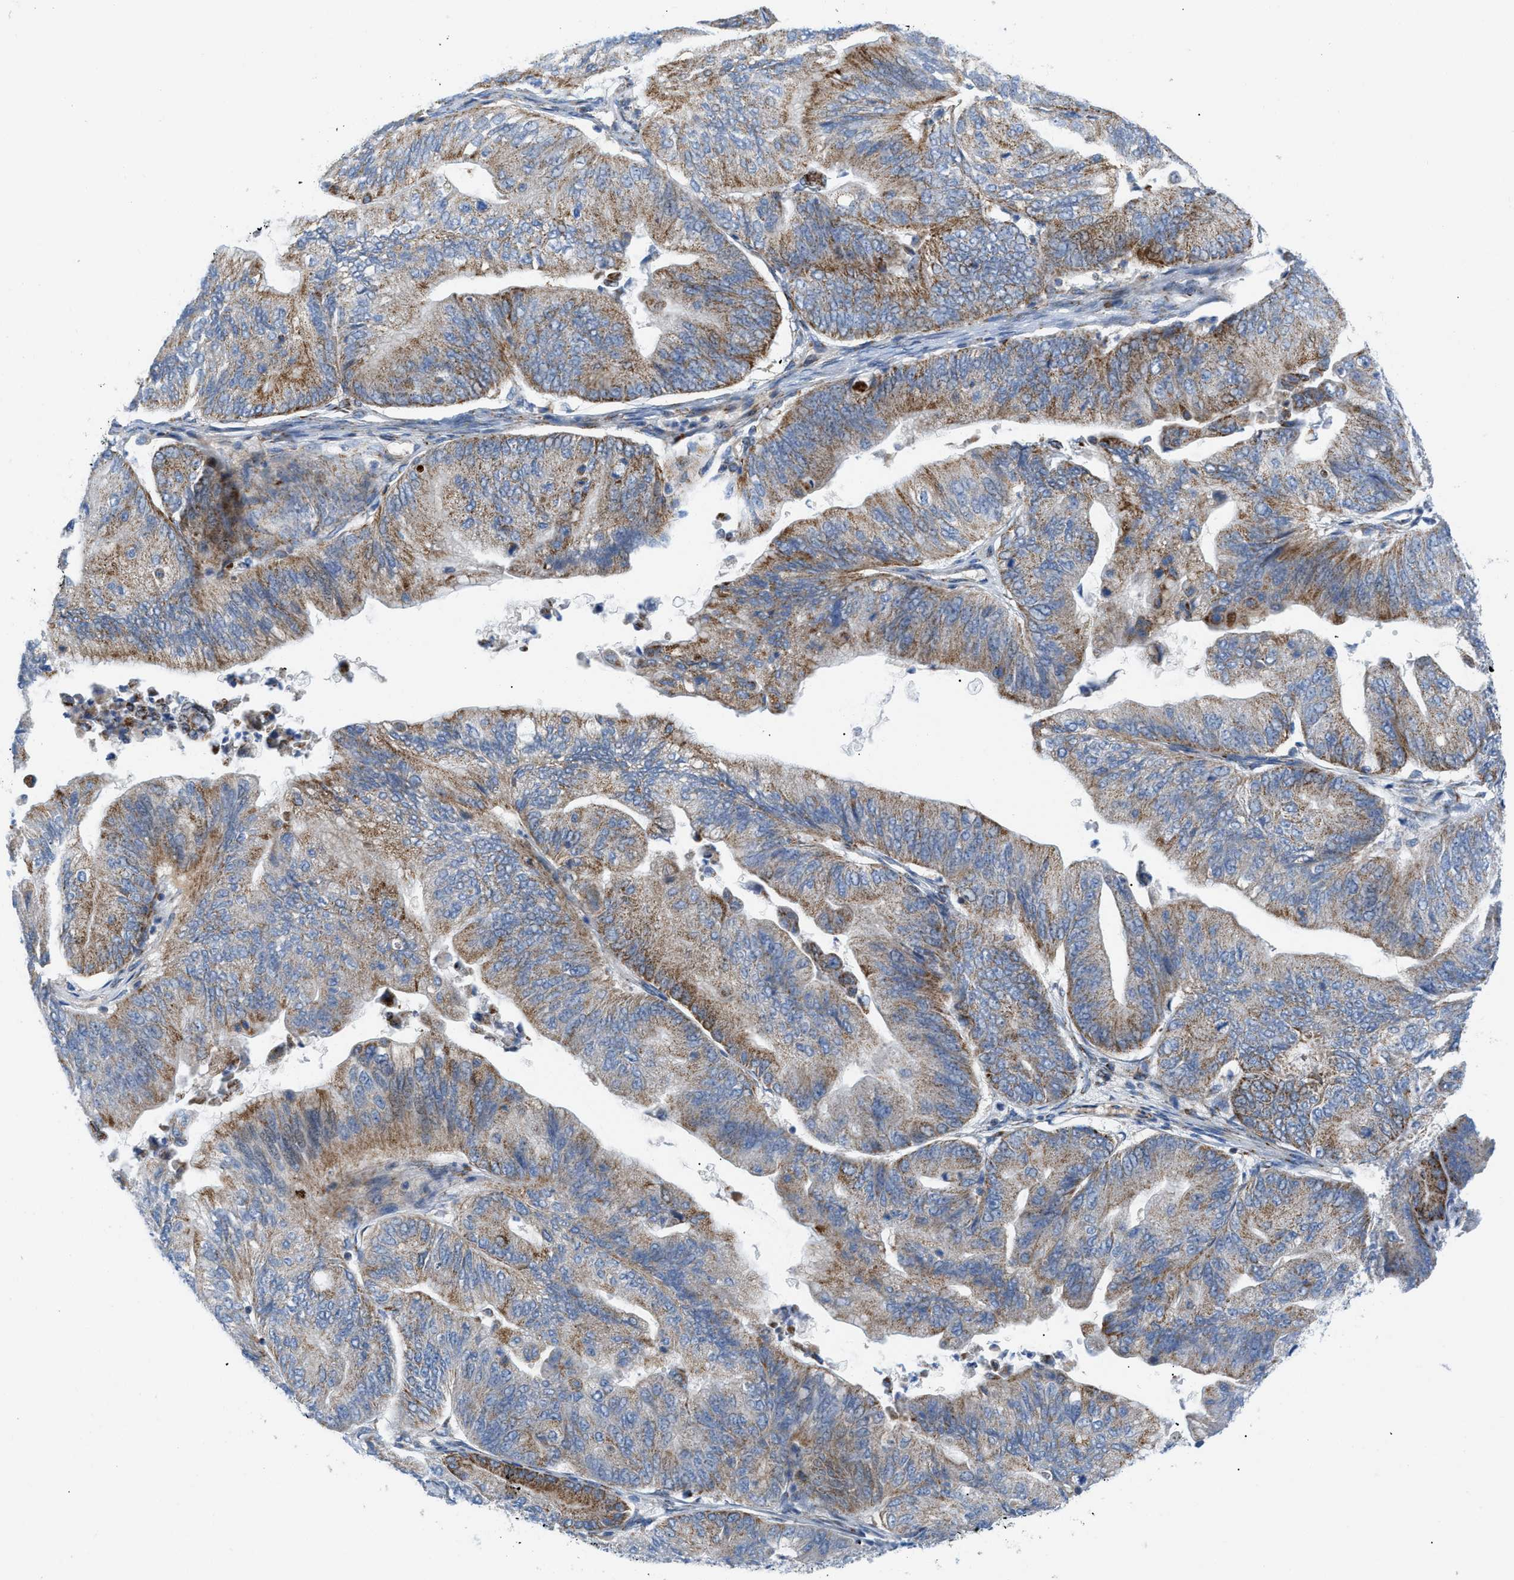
{"staining": {"intensity": "moderate", "quantity": ">75%", "location": "cytoplasmic/membranous"}, "tissue": "ovarian cancer", "cell_type": "Tumor cells", "image_type": "cancer", "snomed": [{"axis": "morphology", "description": "Cystadenocarcinoma, mucinous, NOS"}, {"axis": "topography", "description": "Ovary"}], "caption": "Brown immunohistochemical staining in human ovarian cancer demonstrates moderate cytoplasmic/membranous staining in about >75% of tumor cells.", "gene": "RBBP9", "patient": {"sex": "female", "age": 61}}